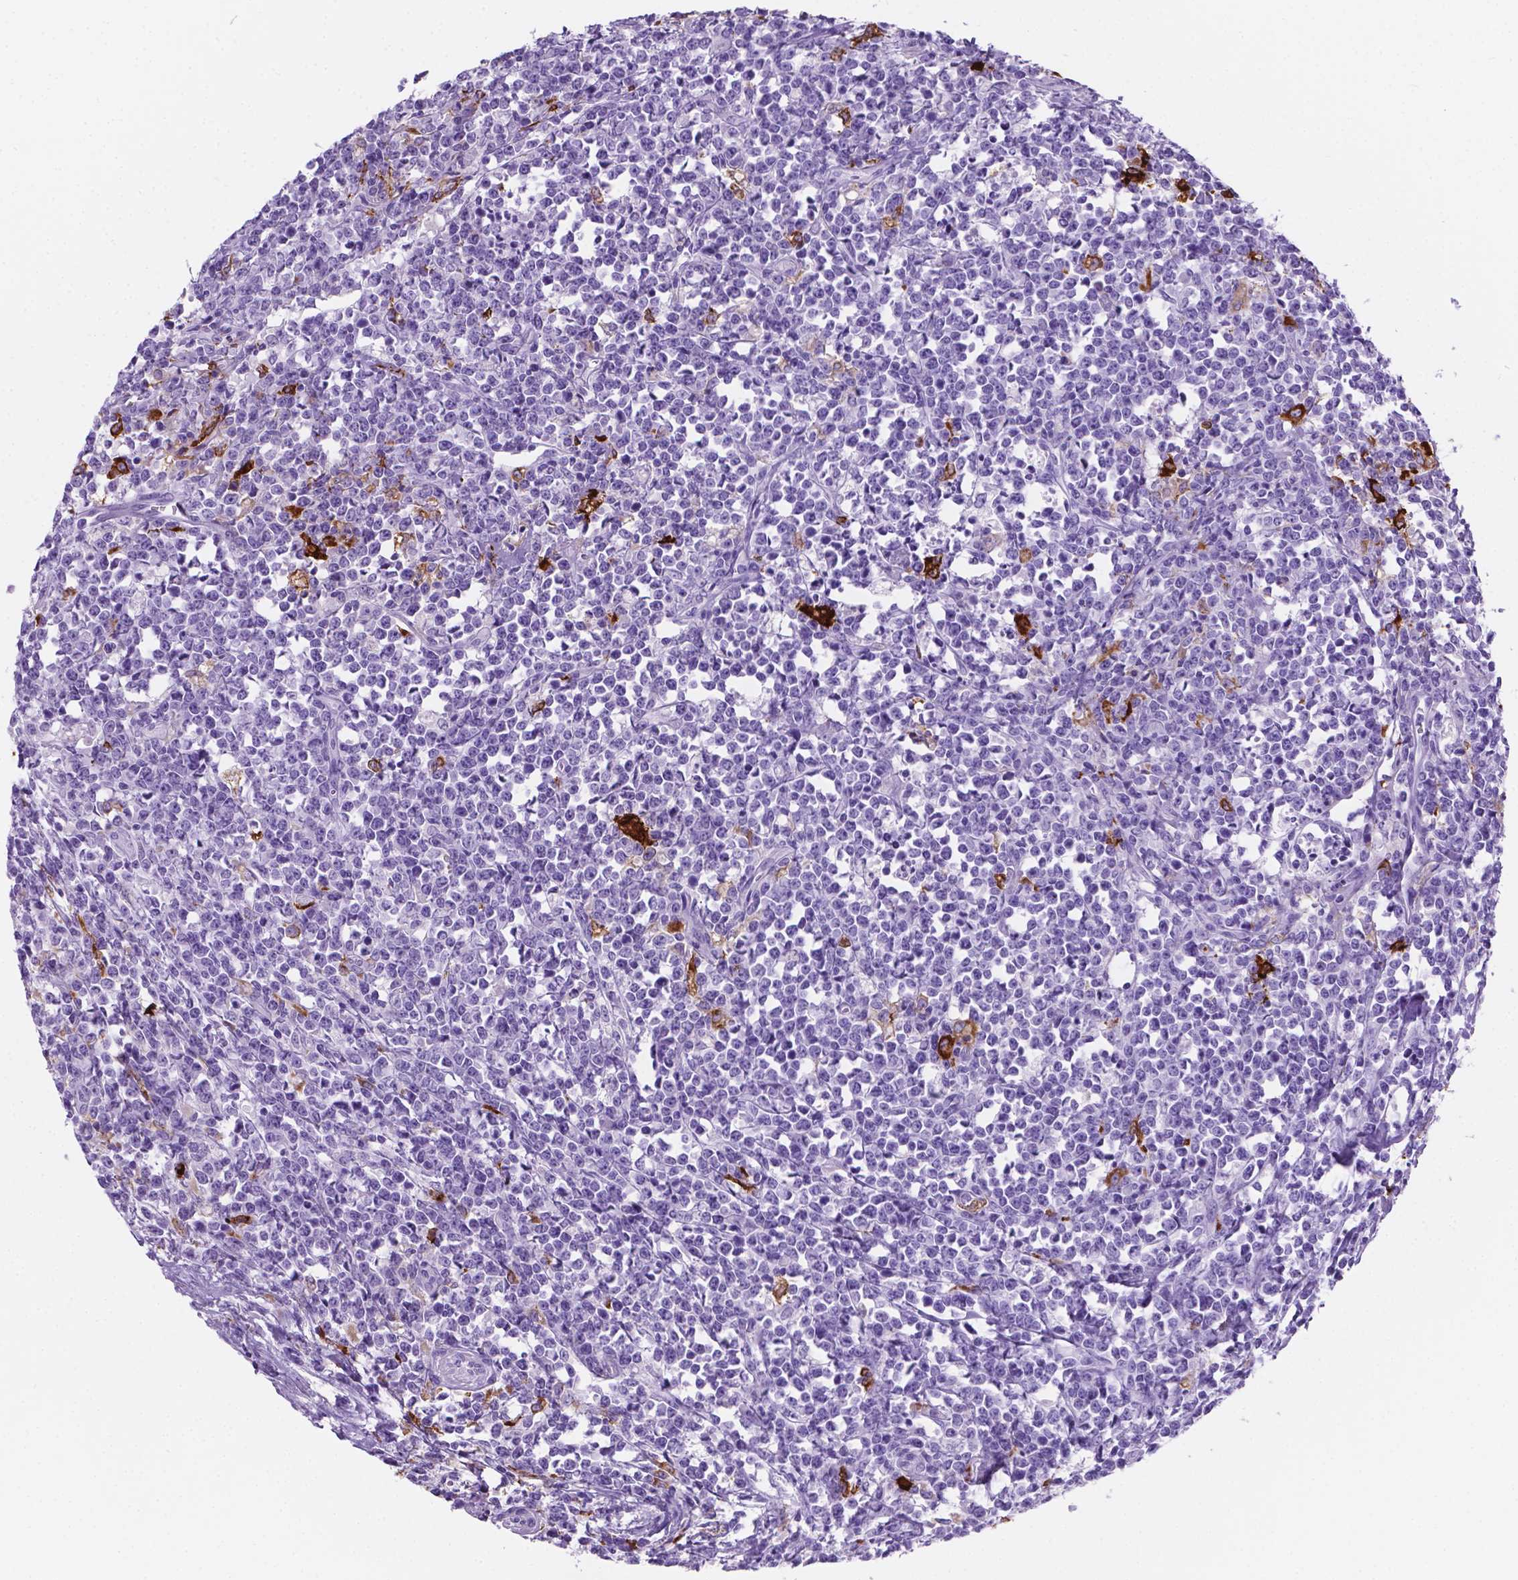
{"staining": {"intensity": "negative", "quantity": "none", "location": "none"}, "tissue": "lymphoma", "cell_type": "Tumor cells", "image_type": "cancer", "snomed": [{"axis": "morphology", "description": "Malignant lymphoma, non-Hodgkin's type, High grade"}, {"axis": "topography", "description": "Small intestine"}], "caption": "The micrograph demonstrates no significant positivity in tumor cells of malignant lymphoma, non-Hodgkin's type (high-grade).", "gene": "MACF1", "patient": {"sex": "female", "age": 56}}